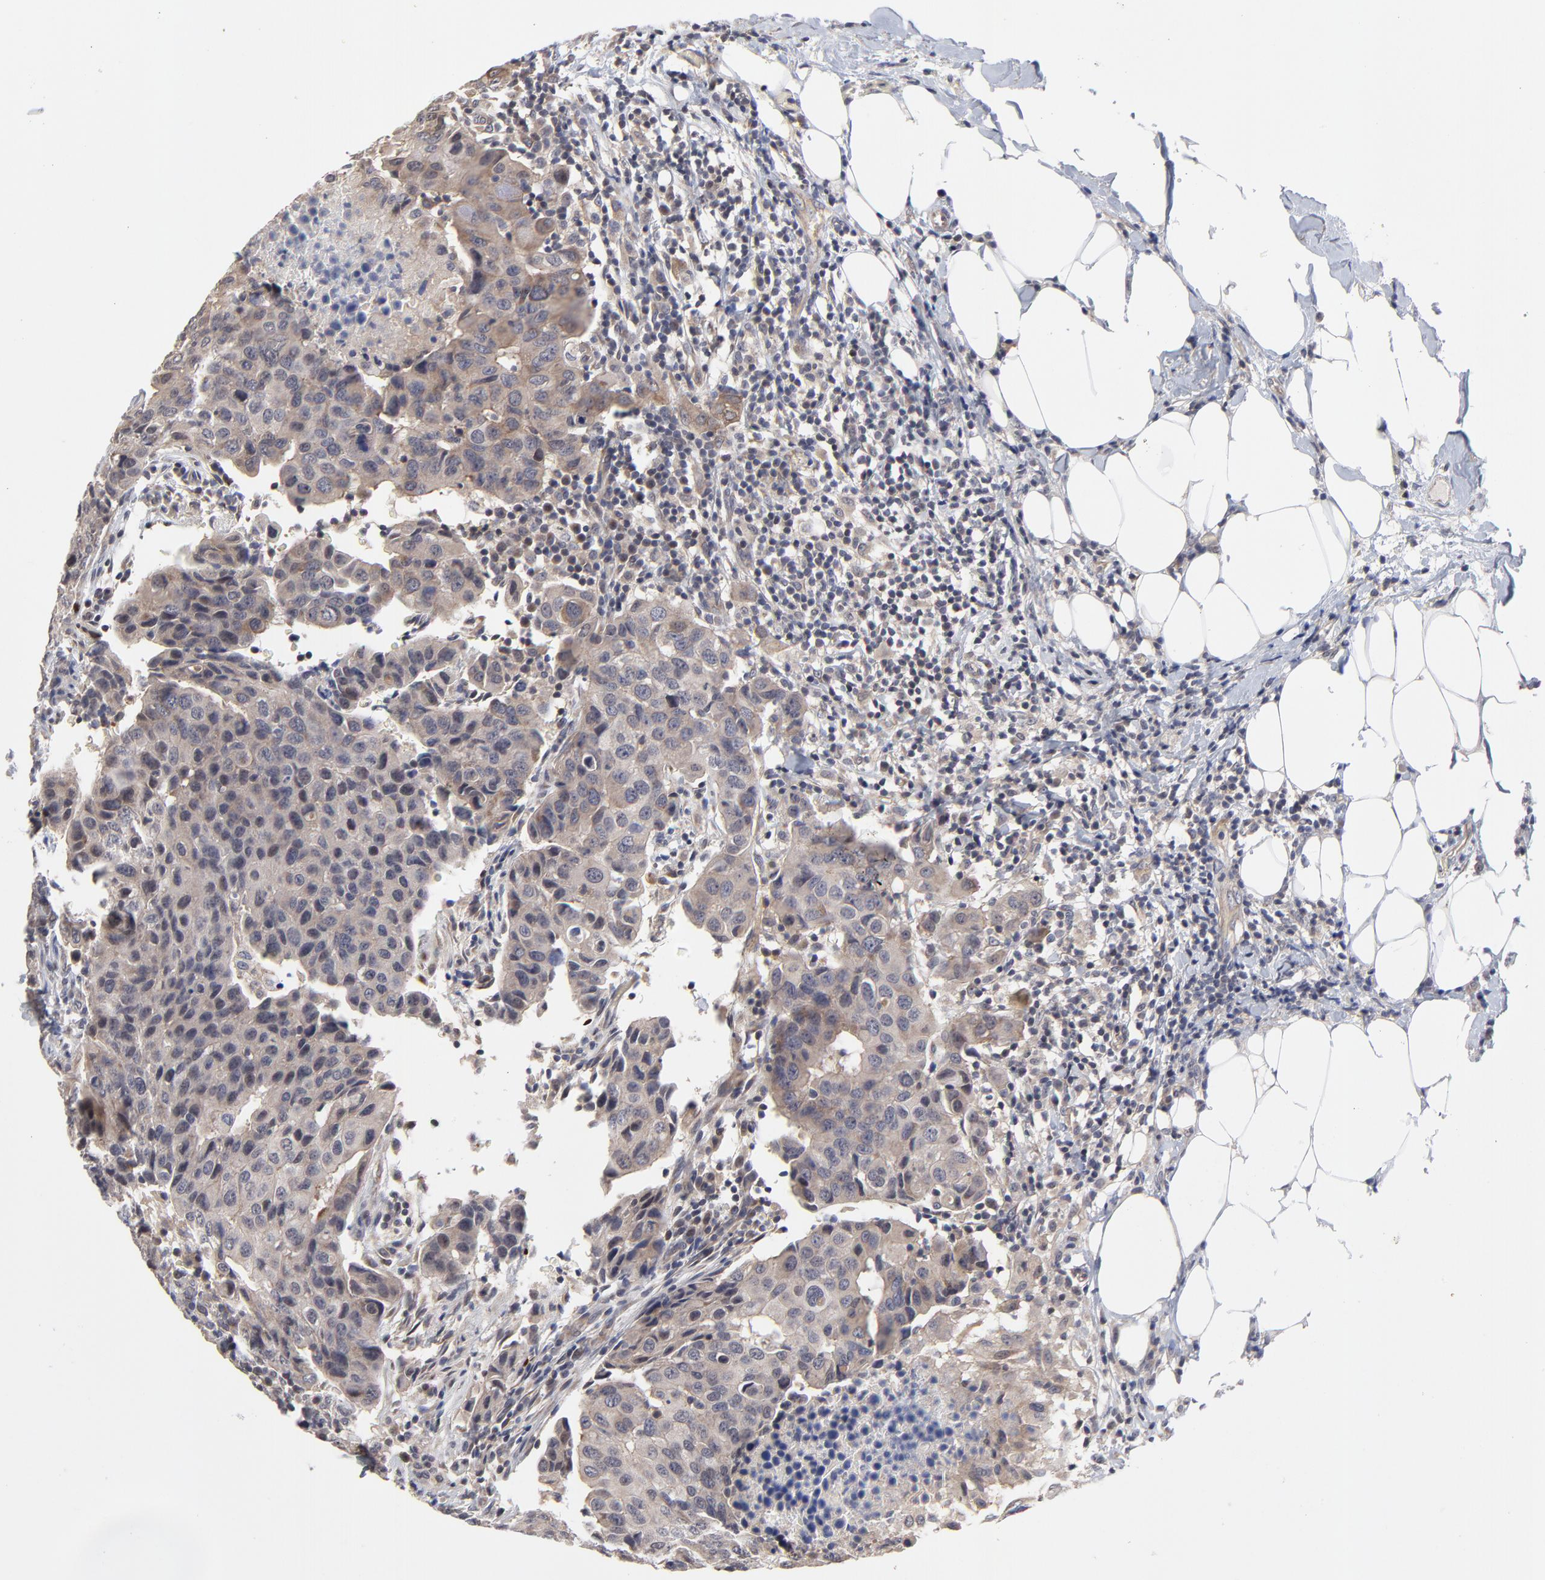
{"staining": {"intensity": "weak", "quantity": ">75%", "location": "cytoplasmic/membranous"}, "tissue": "breast cancer", "cell_type": "Tumor cells", "image_type": "cancer", "snomed": [{"axis": "morphology", "description": "Duct carcinoma"}, {"axis": "topography", "description": "Breast"}], "caption": "Human intraductal carcinoma (breast) stained with a protein marker demonstrates weak staining in tumor cells.", "gene": "ZNF157", "patient": {"sex": "female", "age": 54}}